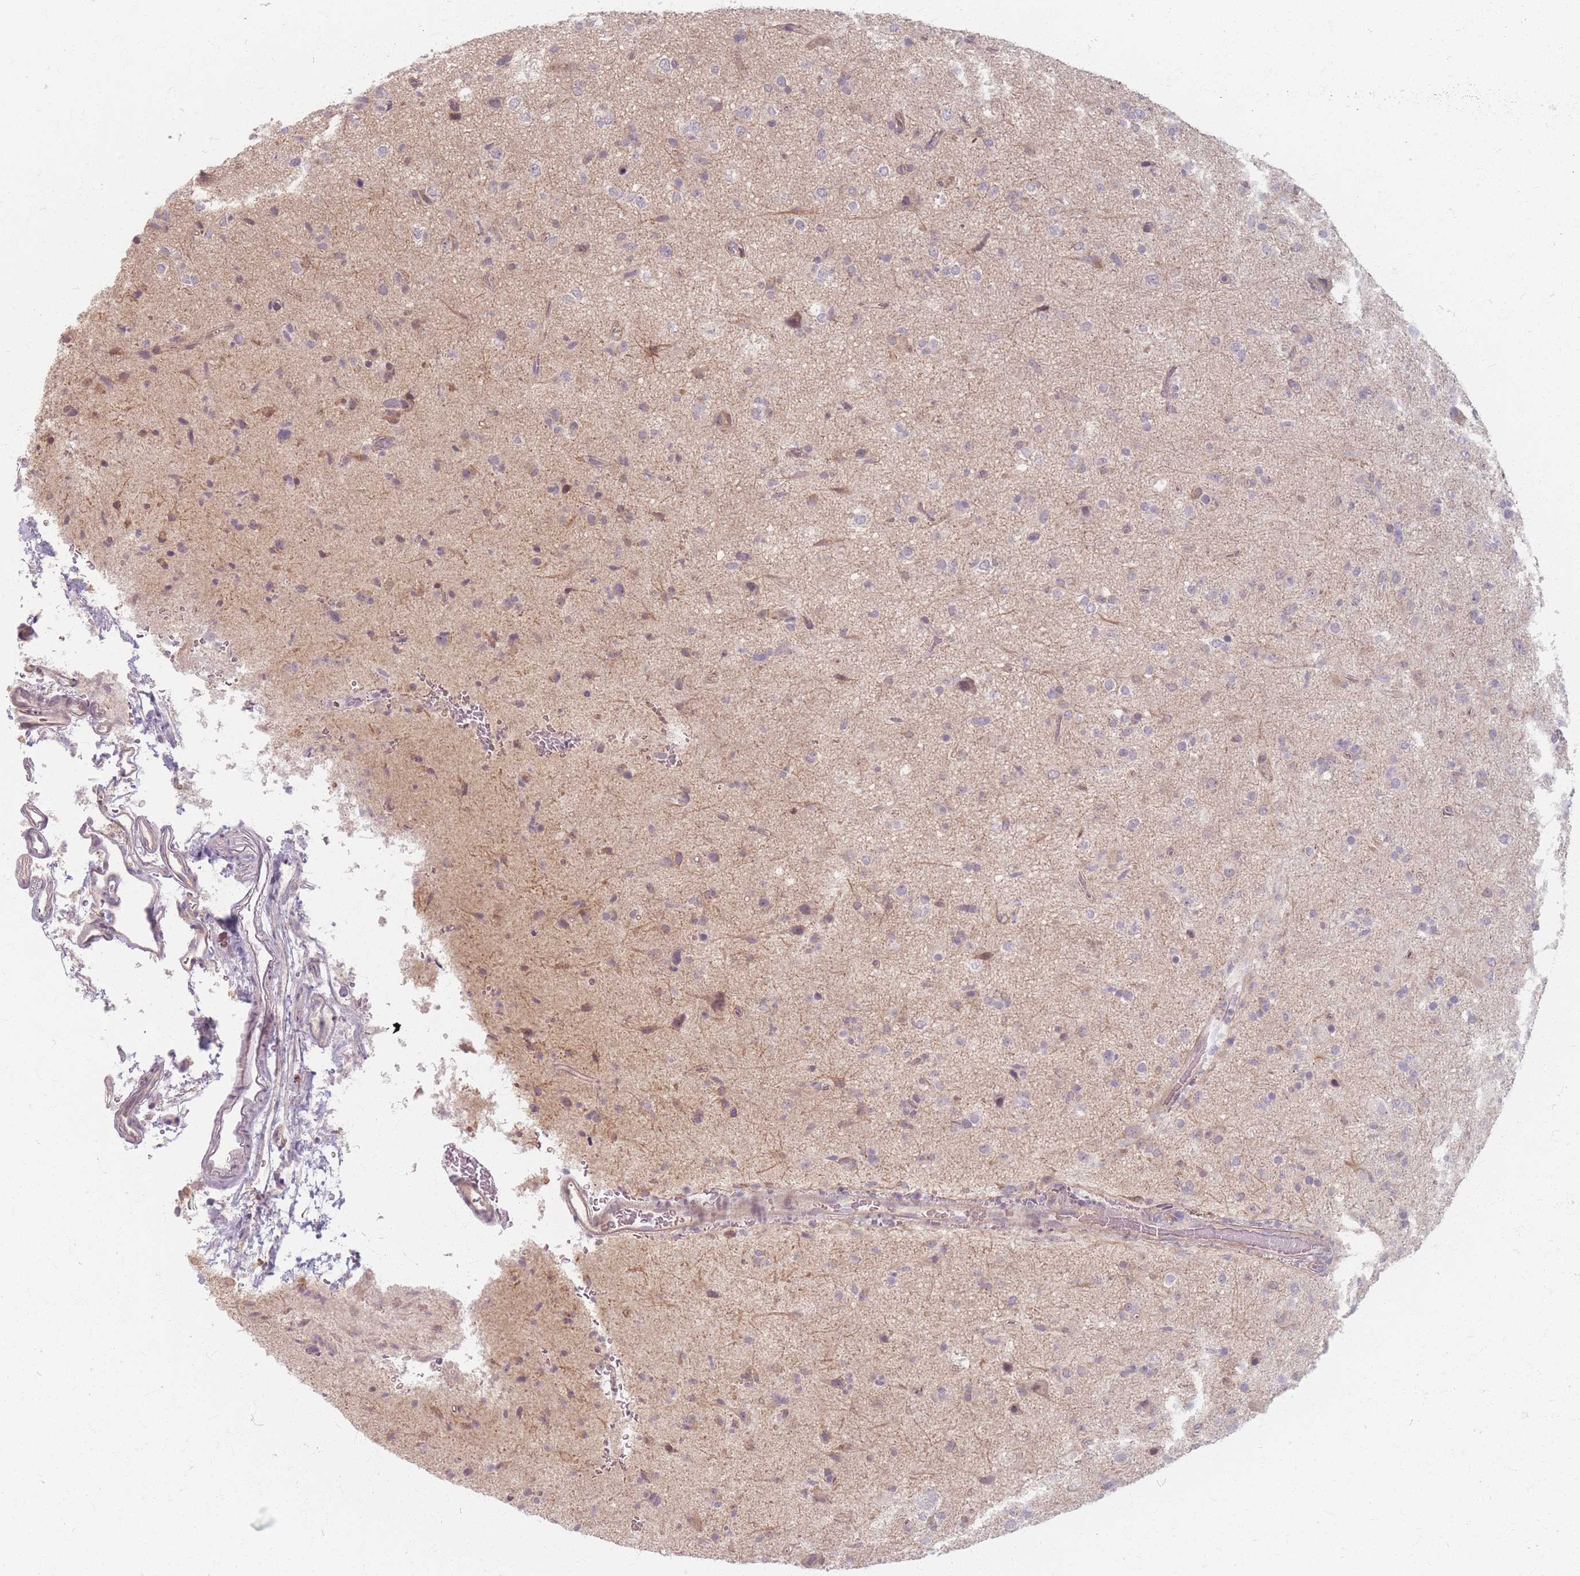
{"staining": {"intensity": "negative", "quantity": "none", "location": "none"}, "tissue": "glioma", "cell_type": "Tumor cells", "image_type": "cancer", "snomed": [{"axis": "morphology", "description": "Glioma, malignant, Low grade"}, {"axis": "topography", "description": "Brain"}], "caption": "The micrograph shows no significant expression in tumor cells of glioma.", "gene": "GABRA6", "patient": {"sex": "male", "age": 65}}